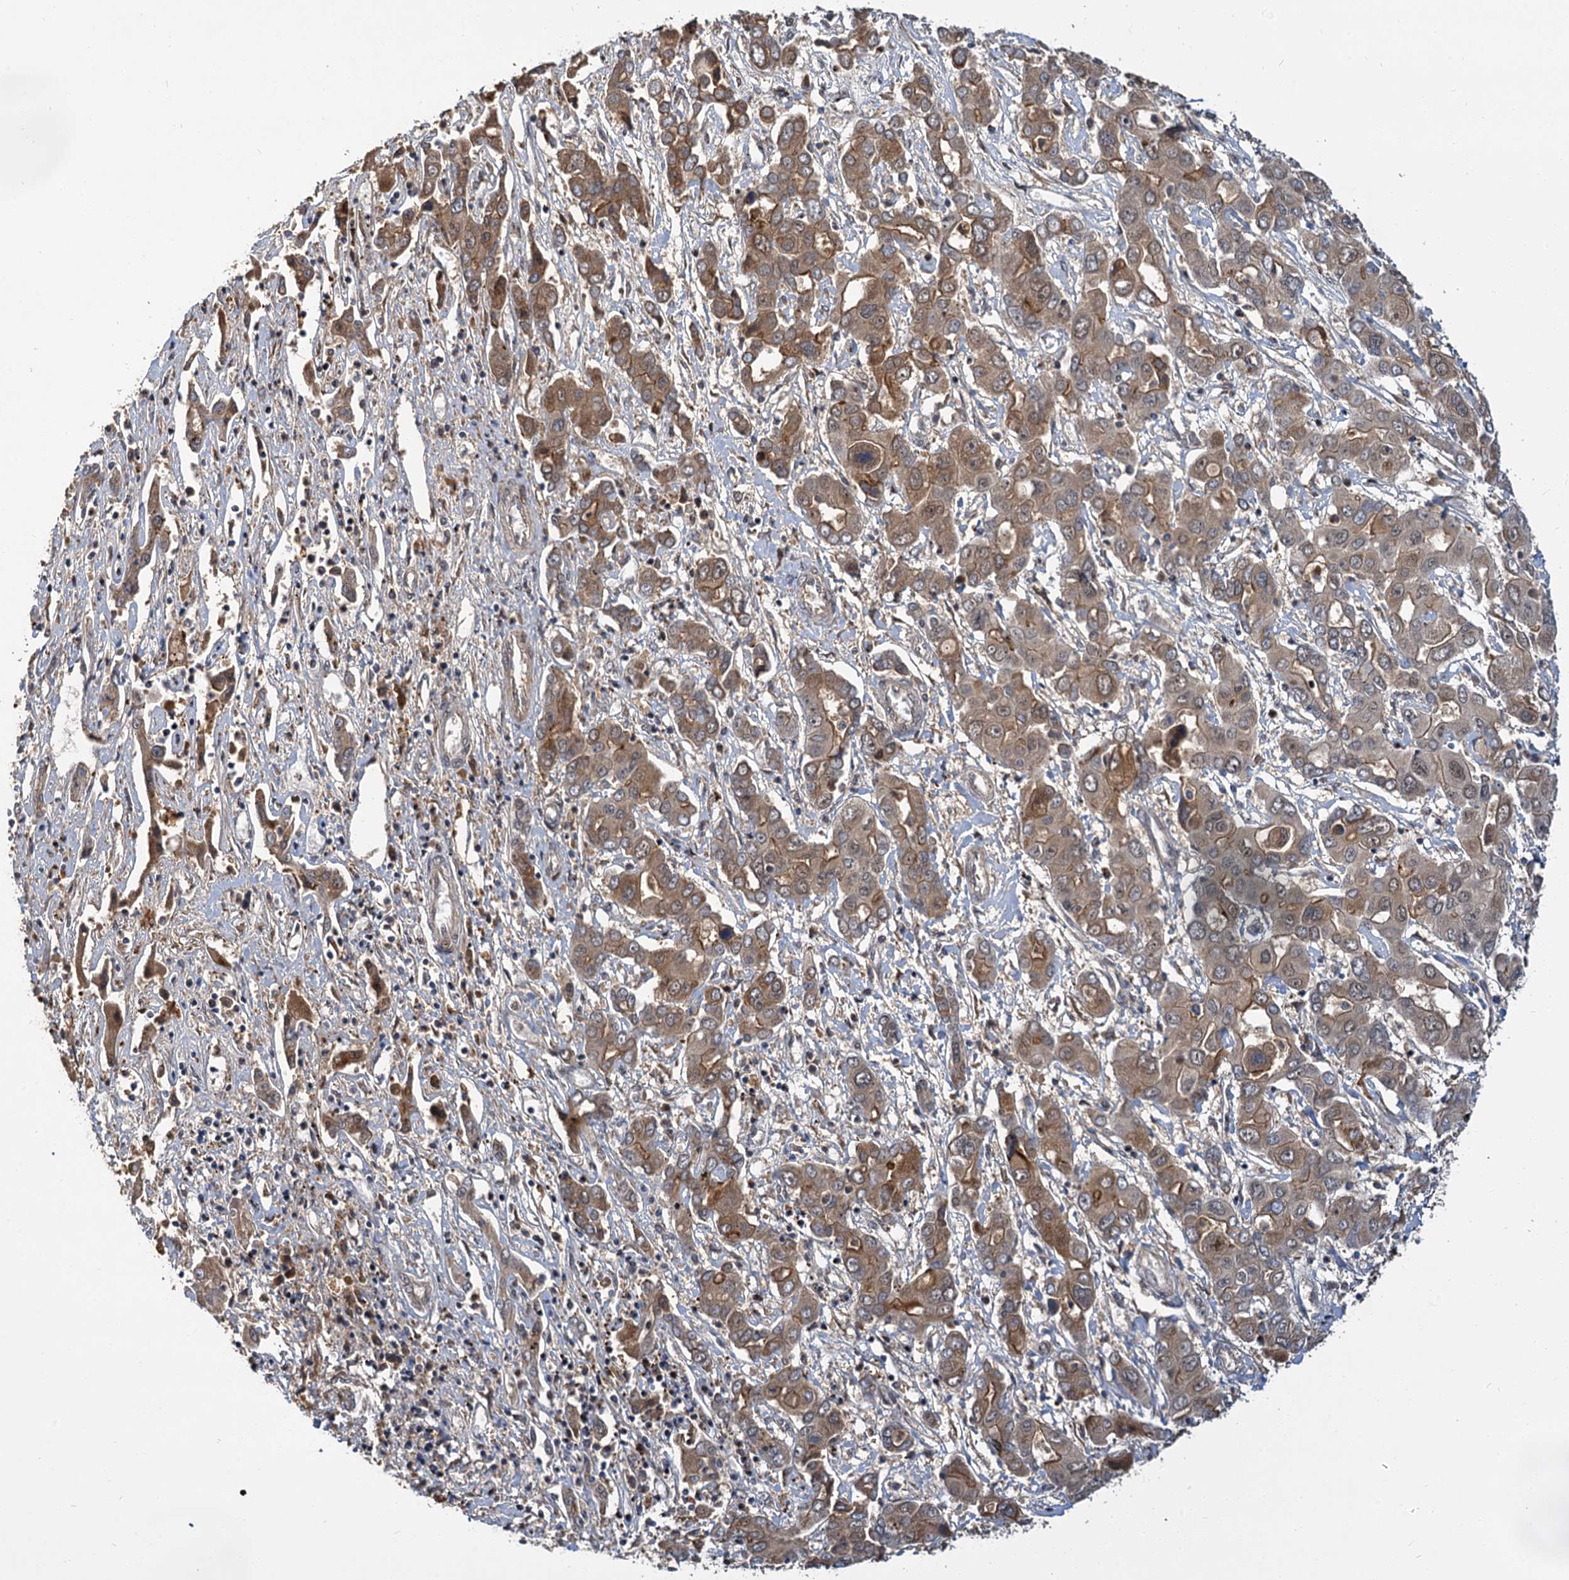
{"staining": {"intensity": "moderate", "quantity": ">75%", "location": "cytoplasmic/membranous"}, "tissue": "liver cancer", "cell_type": "Tumor cells", "image_type": "cancer", "snomed": [{"axis": "morphology", "description": "Cholangiocarcinoma"}, {"axis": "topography", "description": "Liver"}], "caption": "This micrograph shows immunohistochemistry (IHC) staining of human liver cancer, with medium moderate cytoplasmic/membranous positivity in about >75% of tumor cells.", "gene": "MBD6", "patient": {"sex": "male", "age": 67}}